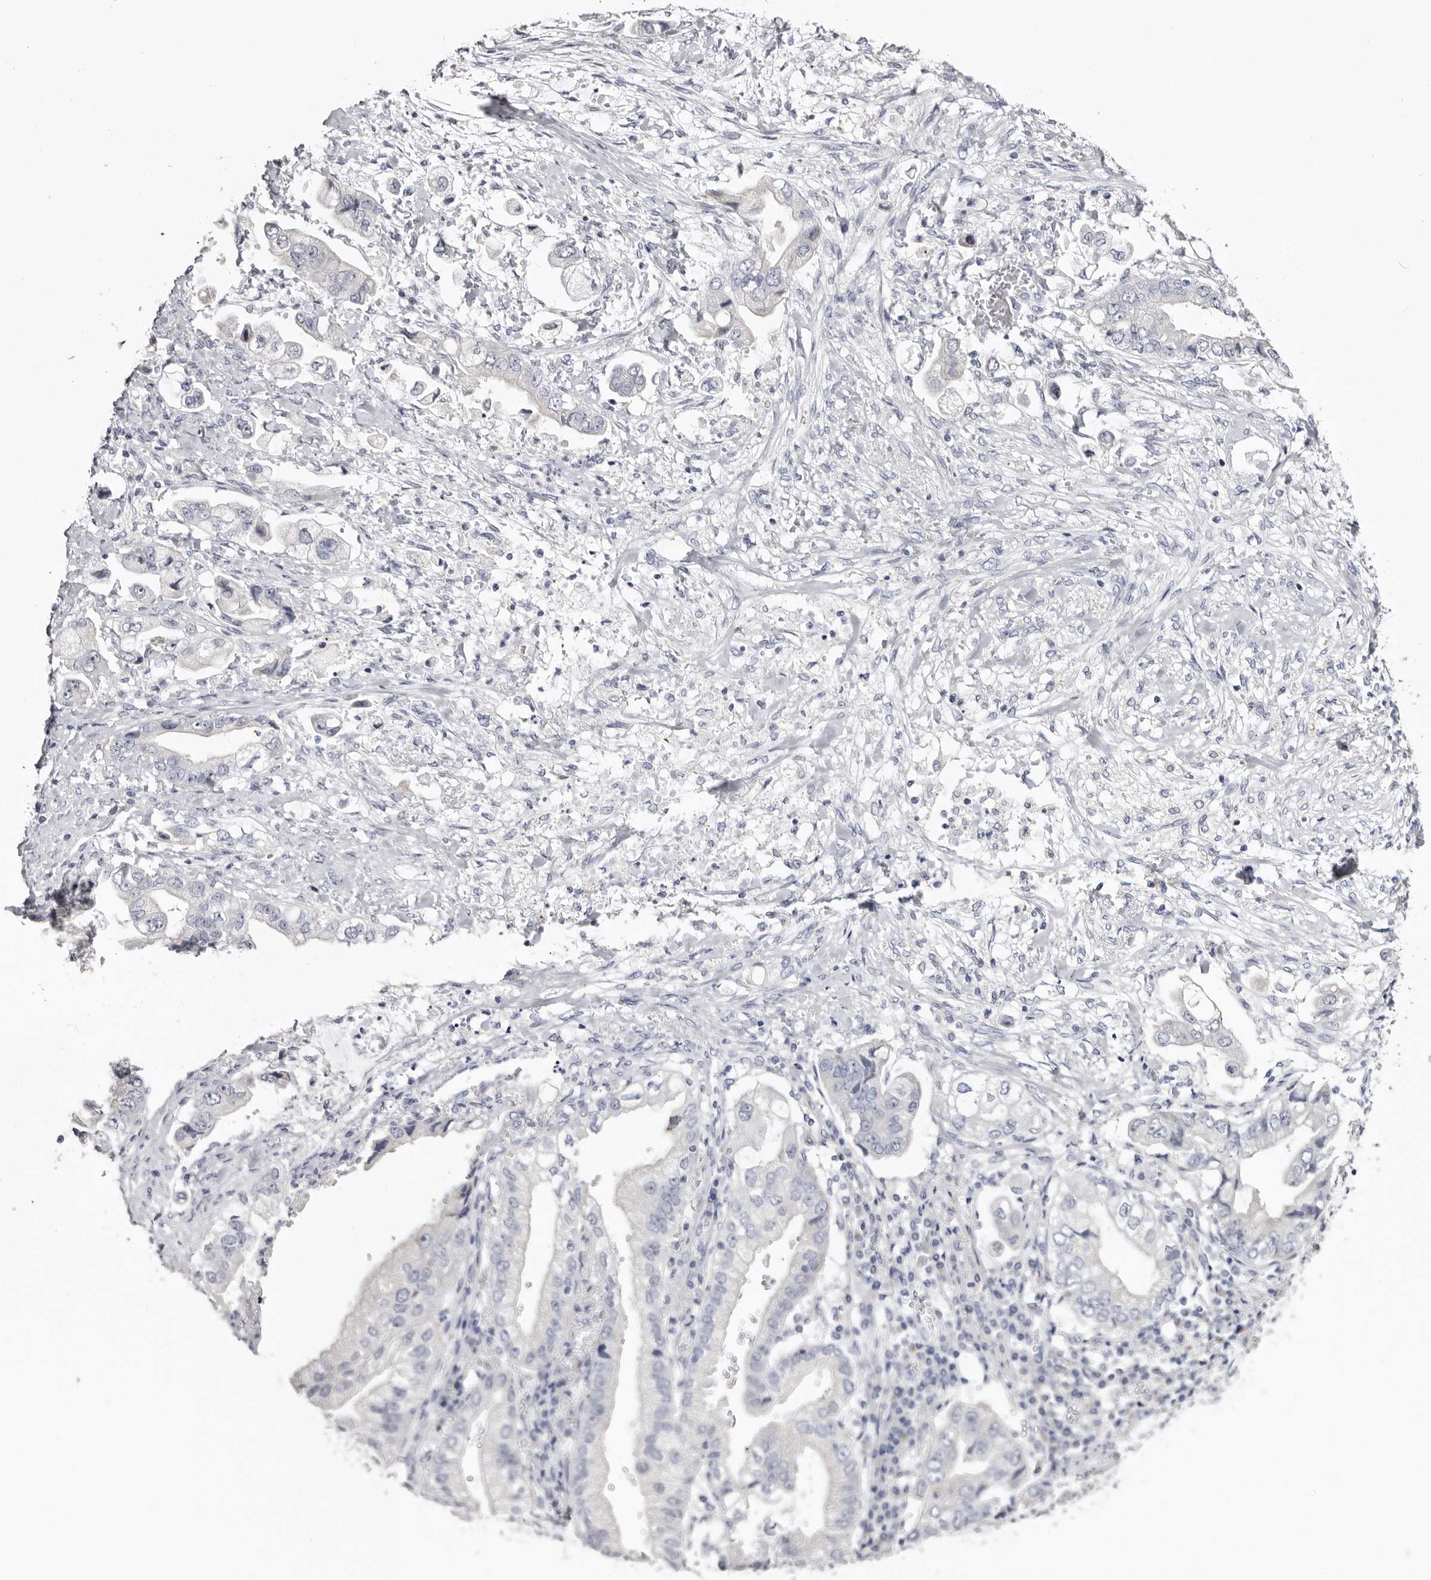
{"staining": {"intensity": "negative", "quantity": "none", "location": "none"}, "tissue": "stomach cancer", "cell_type": "Tumor cells", "image_type": "cancer", "snomed": [{"axis": "morphology", "description": "Adenocarcinoma, NOS"}, {"axis": "topography", "description": "Stomach"}], "caption": "This micrograph is of stomach cancer (adenocarcinoma) stained with IHC to label a protein in brown with the nuclei are counter-stained blue. There is no expression in tumor cells.", "gene": "CASQ1", "patient": {"sex": "male", "age": 62}}